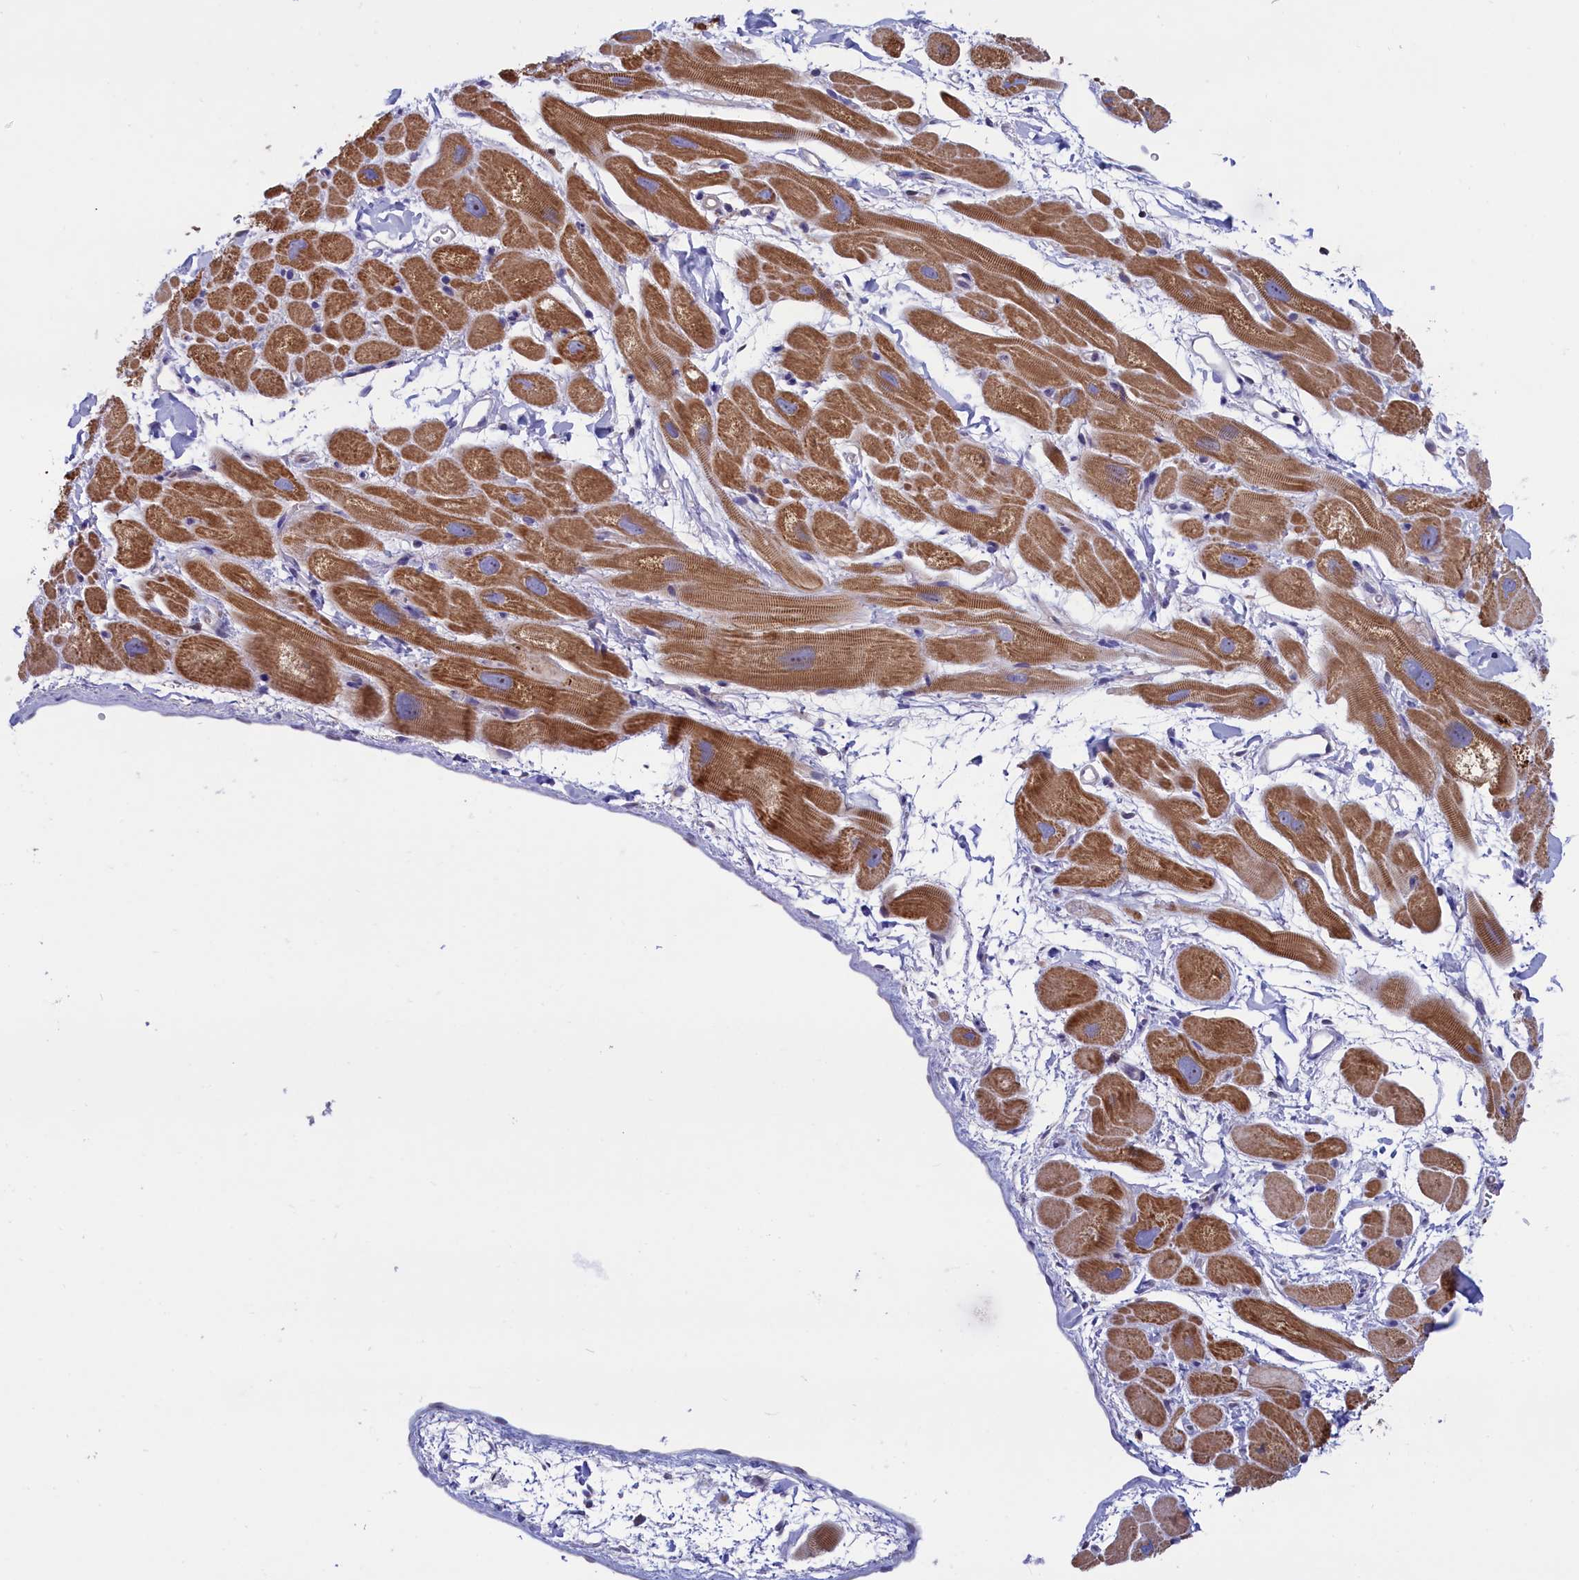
{"staining": {"intensity": "moderate", "quantity": "25%-75%", "location": "cytoplasmic/membranous"}, "tissue": "heart muscle", "cell_type": "Cardiomyocytes", "image_type": "normal", "snomed": [{"axis": "morphology", "description": "Normal tissue, NOS"}, {"axis": "topography", "description": "Heart"}], "caption": "Unremarkable heart muscle demonstrates moderate cytoplasmic/membranous positivity in about 25%-75% of cardiomyocytes (Brightfield microscopy of DAB IHC at high magnification)..", "gene": "ABCC12", "patient": {"sex": "male", "age": 49}}